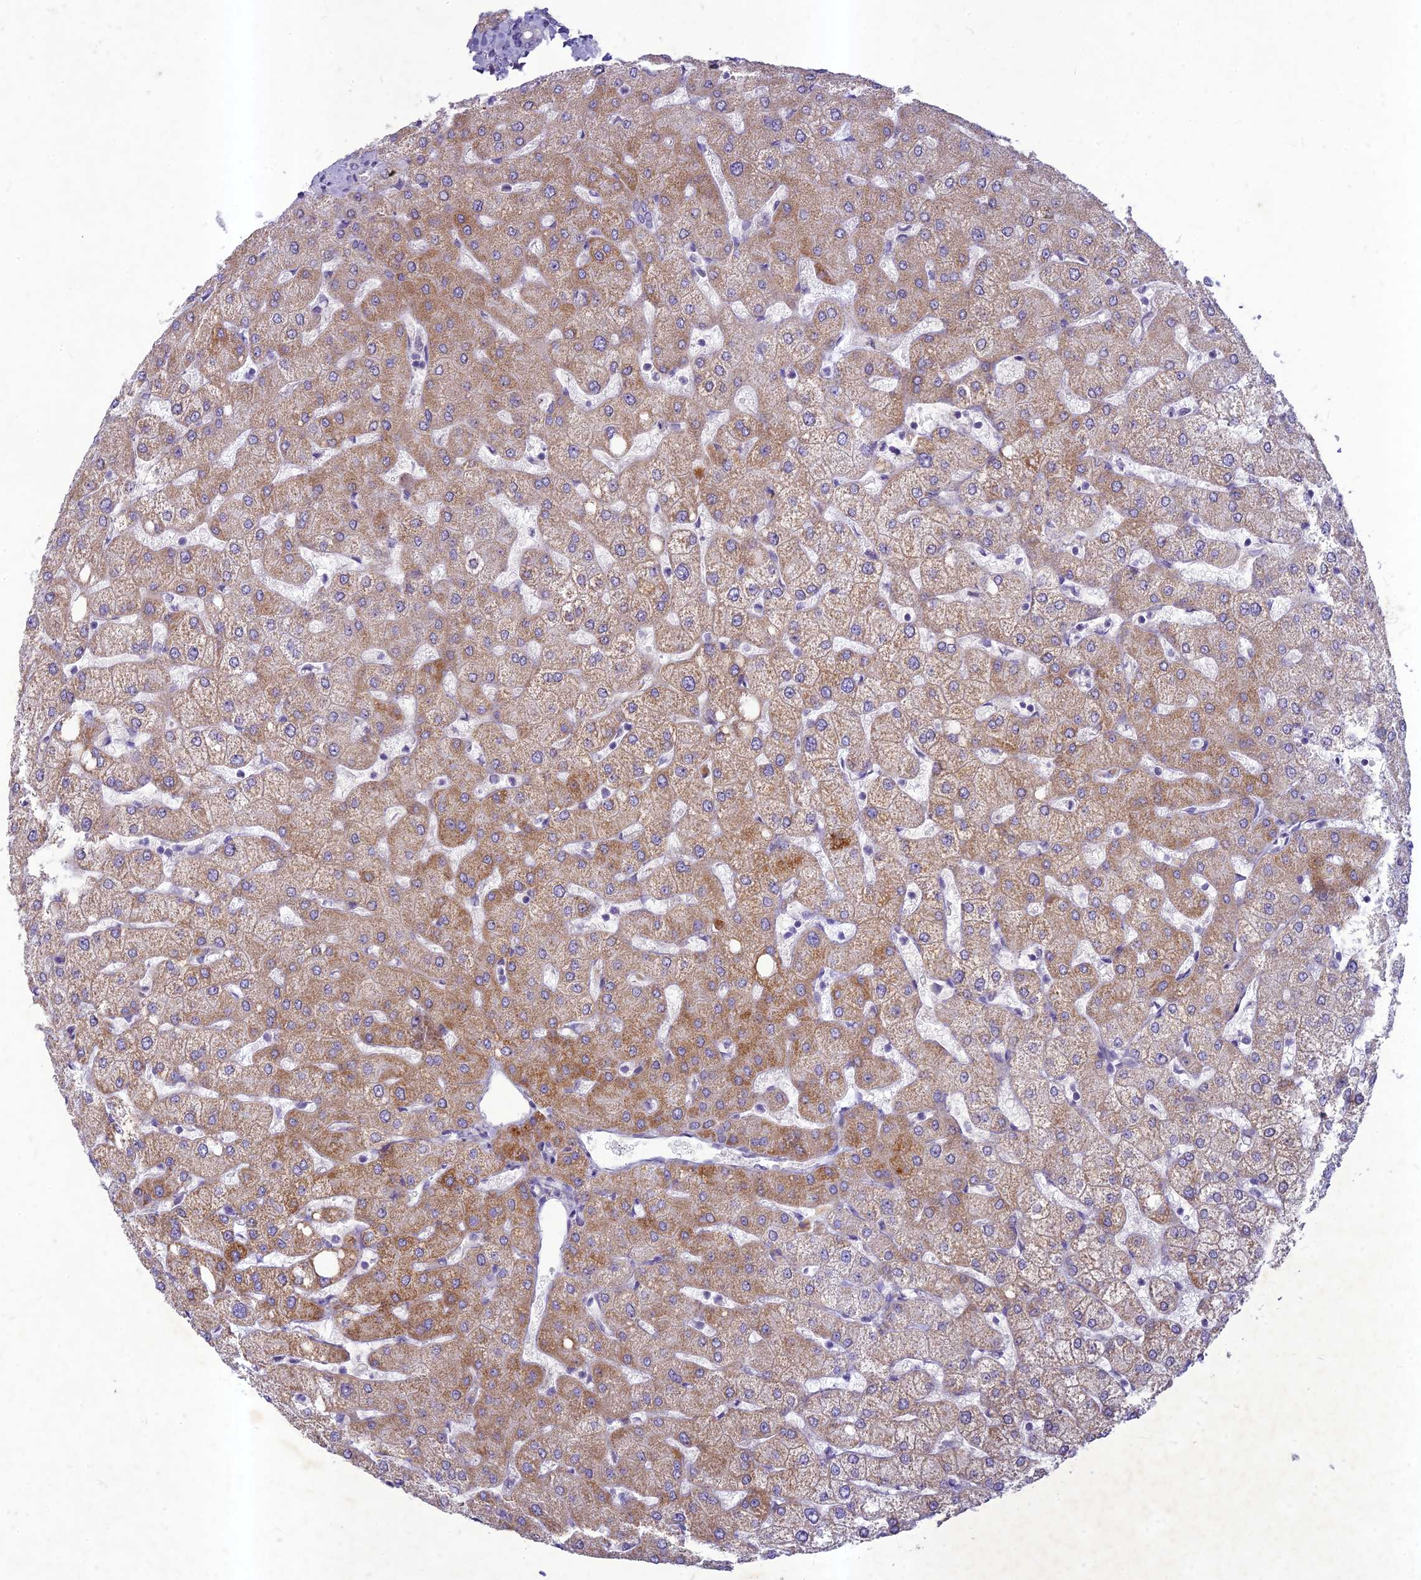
{"staining": {"intensity": "negative", "quantity": "none", "location": "none"}, "tissue": "liver", "cell_type": "Cholangiocytes", "image_type": "normal", "snomed": [{"axis": "morphology", "description": "Normal tissue, NOS"}, {"axis": "topography", "description": "Liver"}], "caption": "IHC histopathology image of unremarkable human liver stained for a protein (brown), which reveals no staining in cholangiocytes.", "gene": "HIGD1A", "patient": {"sex": "female", "age": 54}}